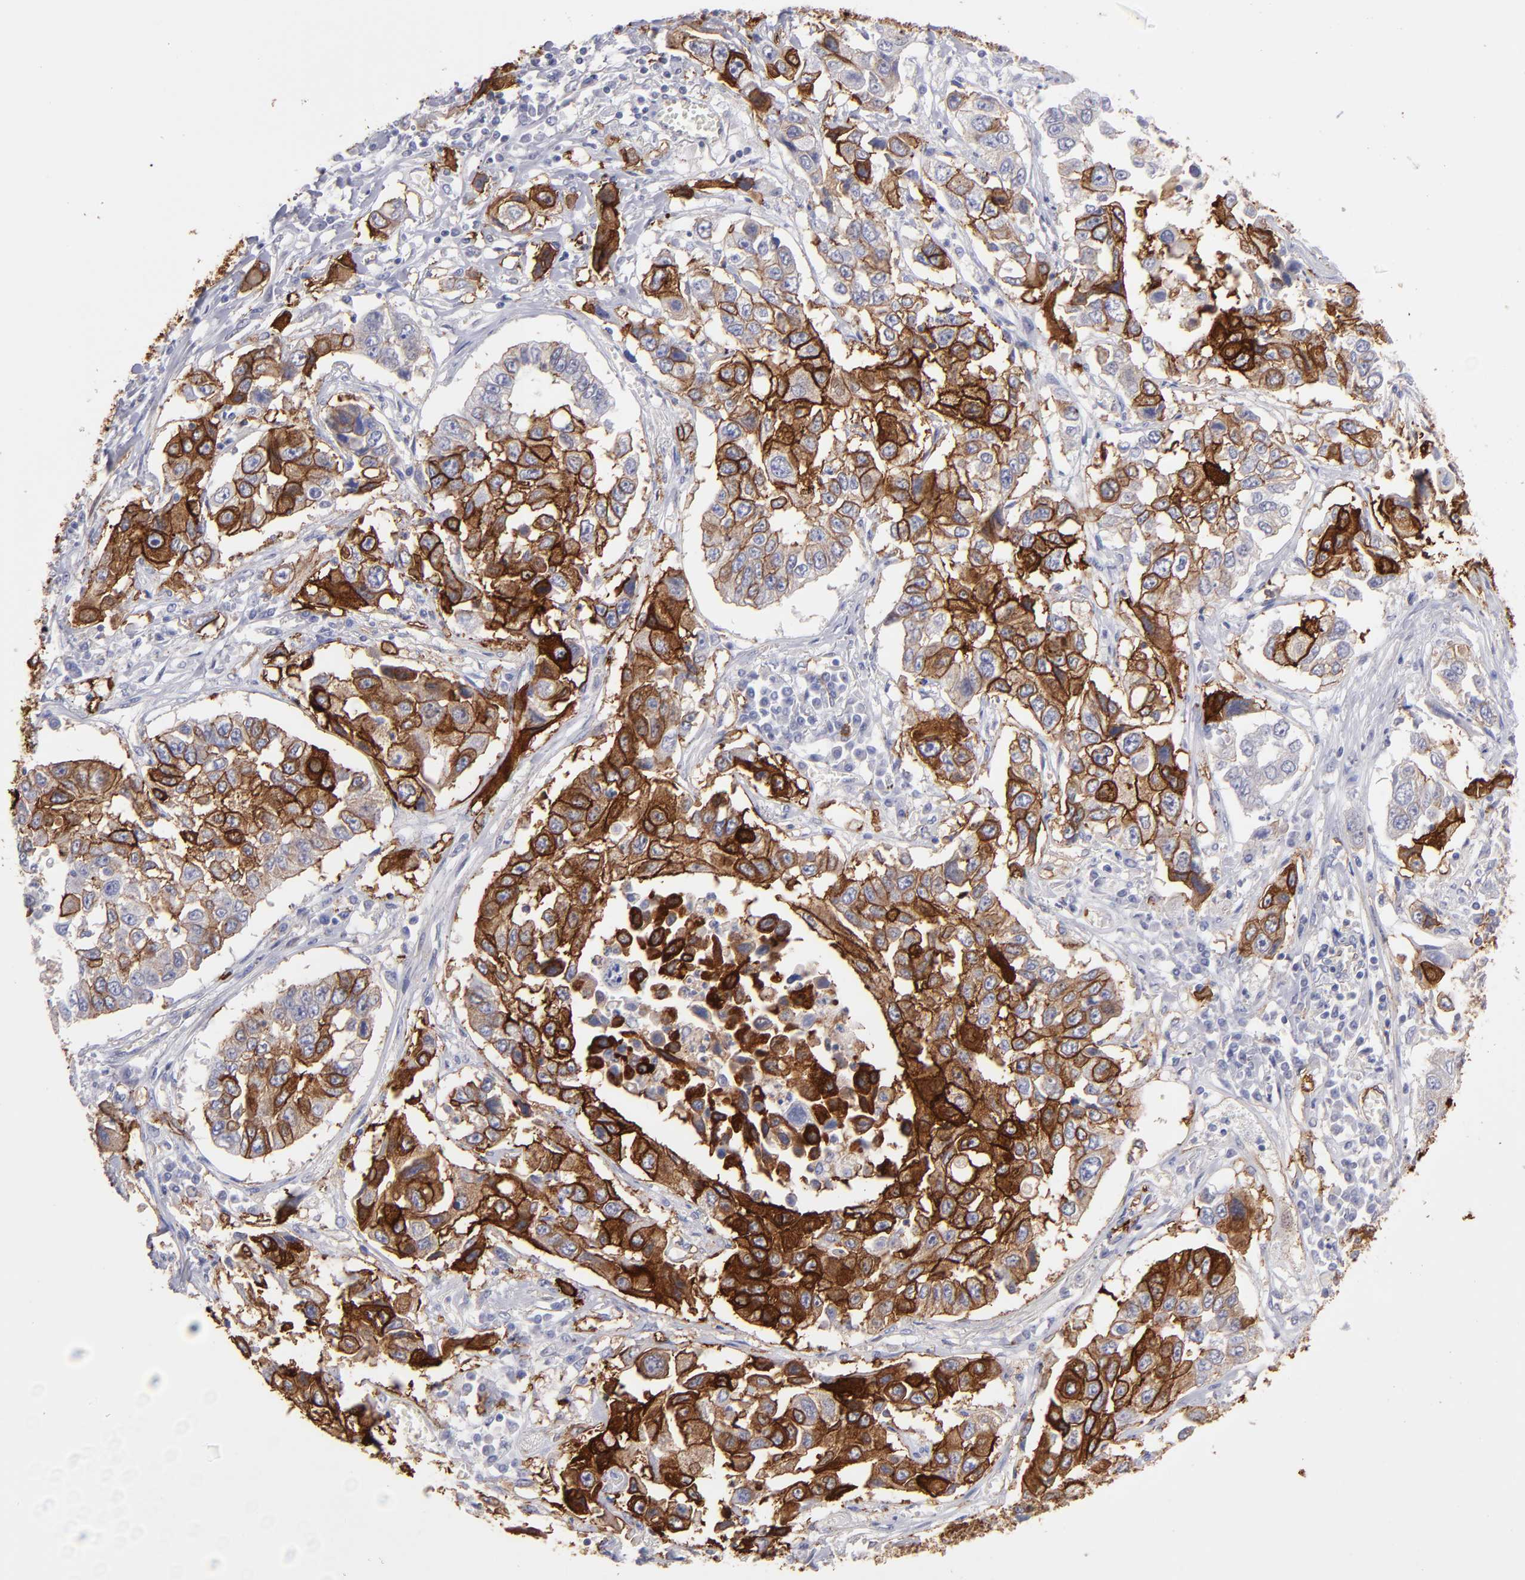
{"staining": {"intensity": "strong", "quantity": "25%-75%", "location": "cytoplasmic/membranous"}, "tissue": "lung cancer", "cell_type": "Tumor cells", "image_type": "cancer", "snomed": [{"axis": "morphology", "description": "Squamous cell carcinoma, NOS"}, {"axis": "topography", "description": "Lung"}], "caption": "Immunohistochemistry (IHC) of human lung cancer (squamous cell carcinoma) exhibits high levels of strong cytoplasmic/membranous positivity in approximately 25%-75% of tumor cells.", "gene": "AHNAK2", "patient": {"sex": "male", "age": 71}}